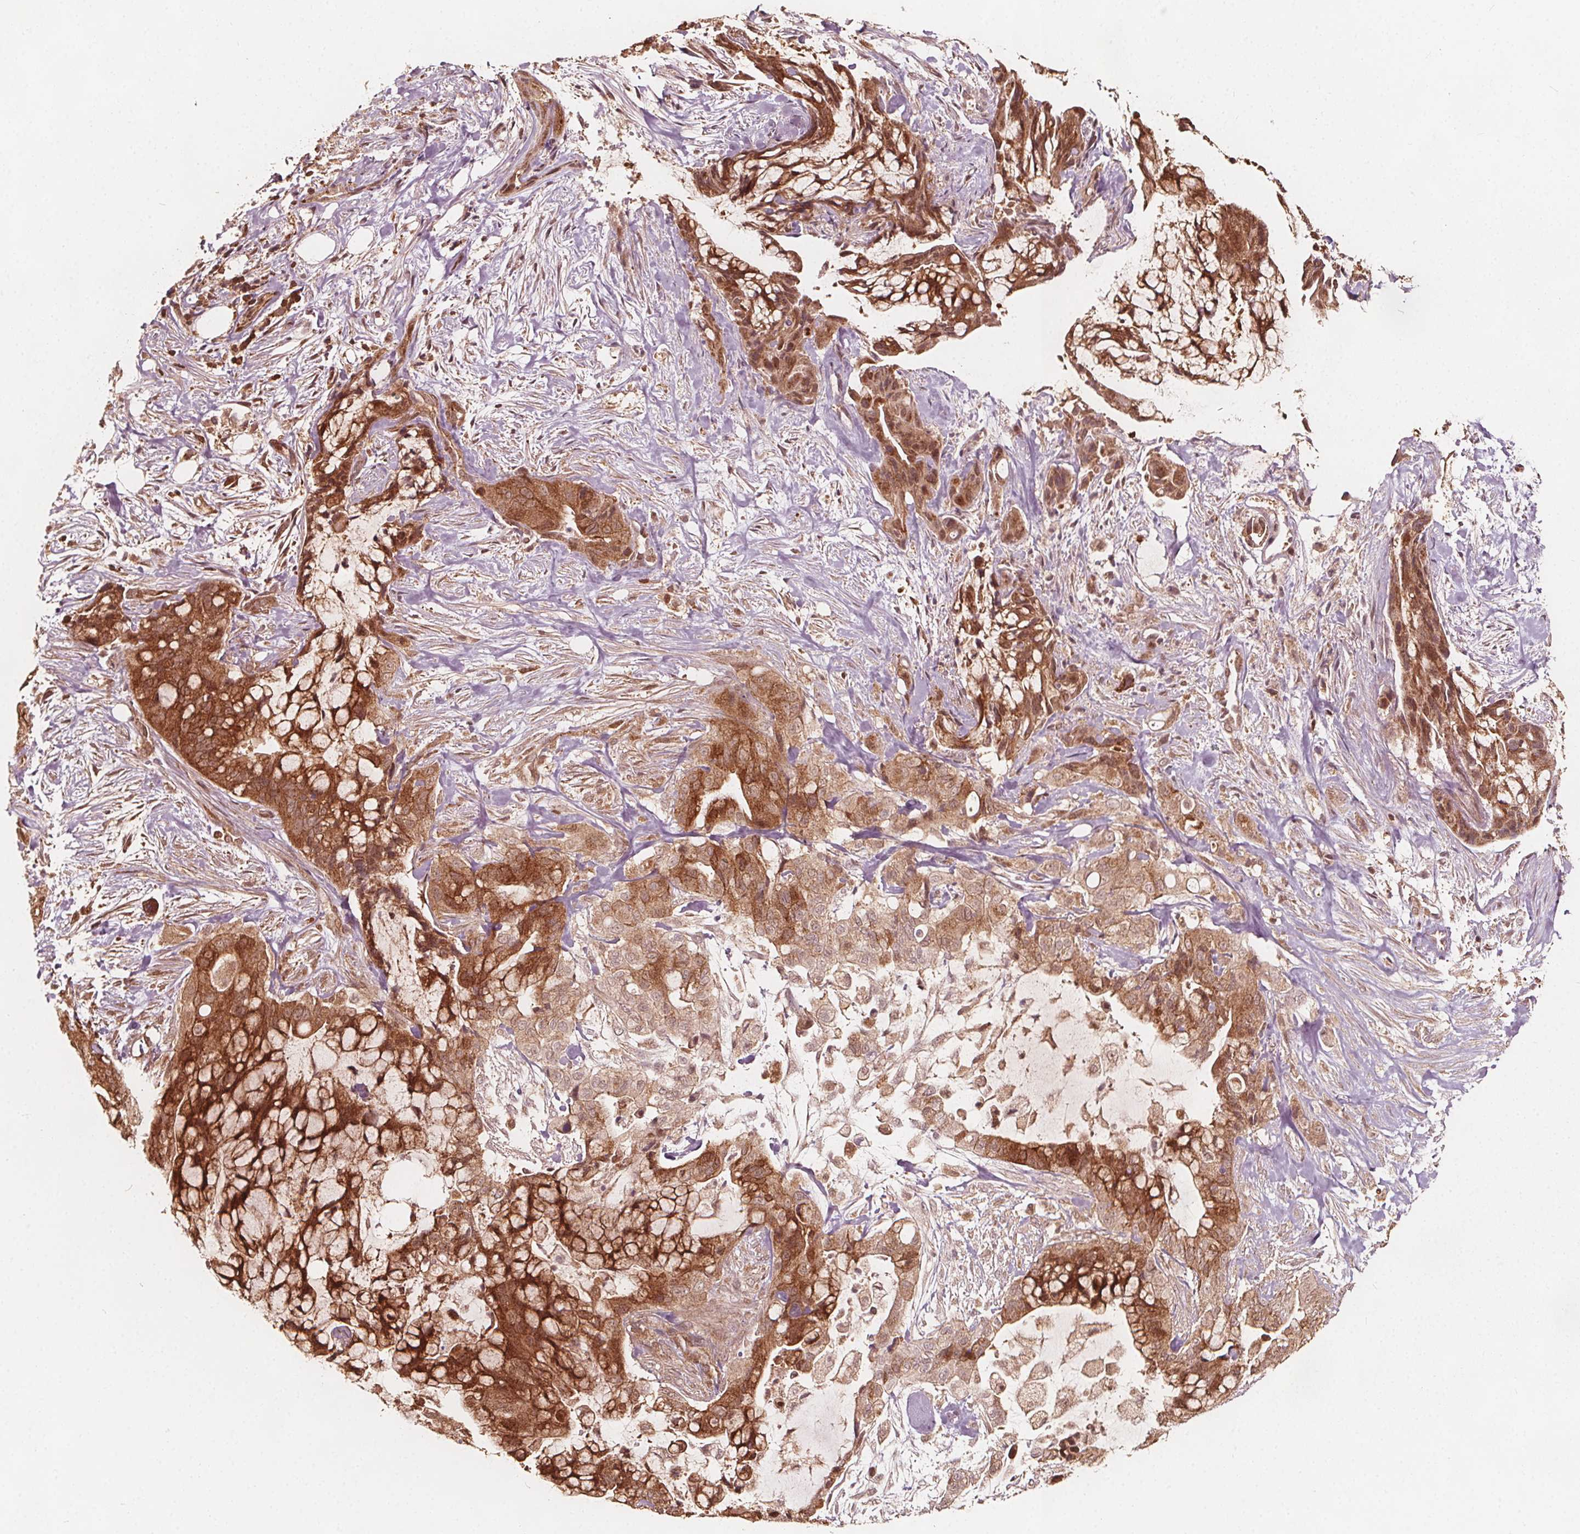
{"staining": {"intensity": "strong", "quantity": ">75%", "location": "cytoplasmic/membranous,nuclear"}, "tissue": "pancreatic cancer", "cell_type": "Tumor cells", "image_type": "cancer", "snomed": [{"axis": "morphology", "description": "Adenocarcinoma, NOS"}, {"axis": "topography", "description": "Pancreas"}], "caption": "Immunohistochemical staining of human adenocarcinoma (pancreatic) shows strong cytoplasmic/membranous and nuclear protein expression in approximately >75% of tumor cells. Using DAB (3,3'-diaminobenzidine) (brown) and hematoxylin (blue) stains, captured at high magnification using brightfield microscopy.", "gene": "AIP", "patient": {"sex": "male", "age": 71}}